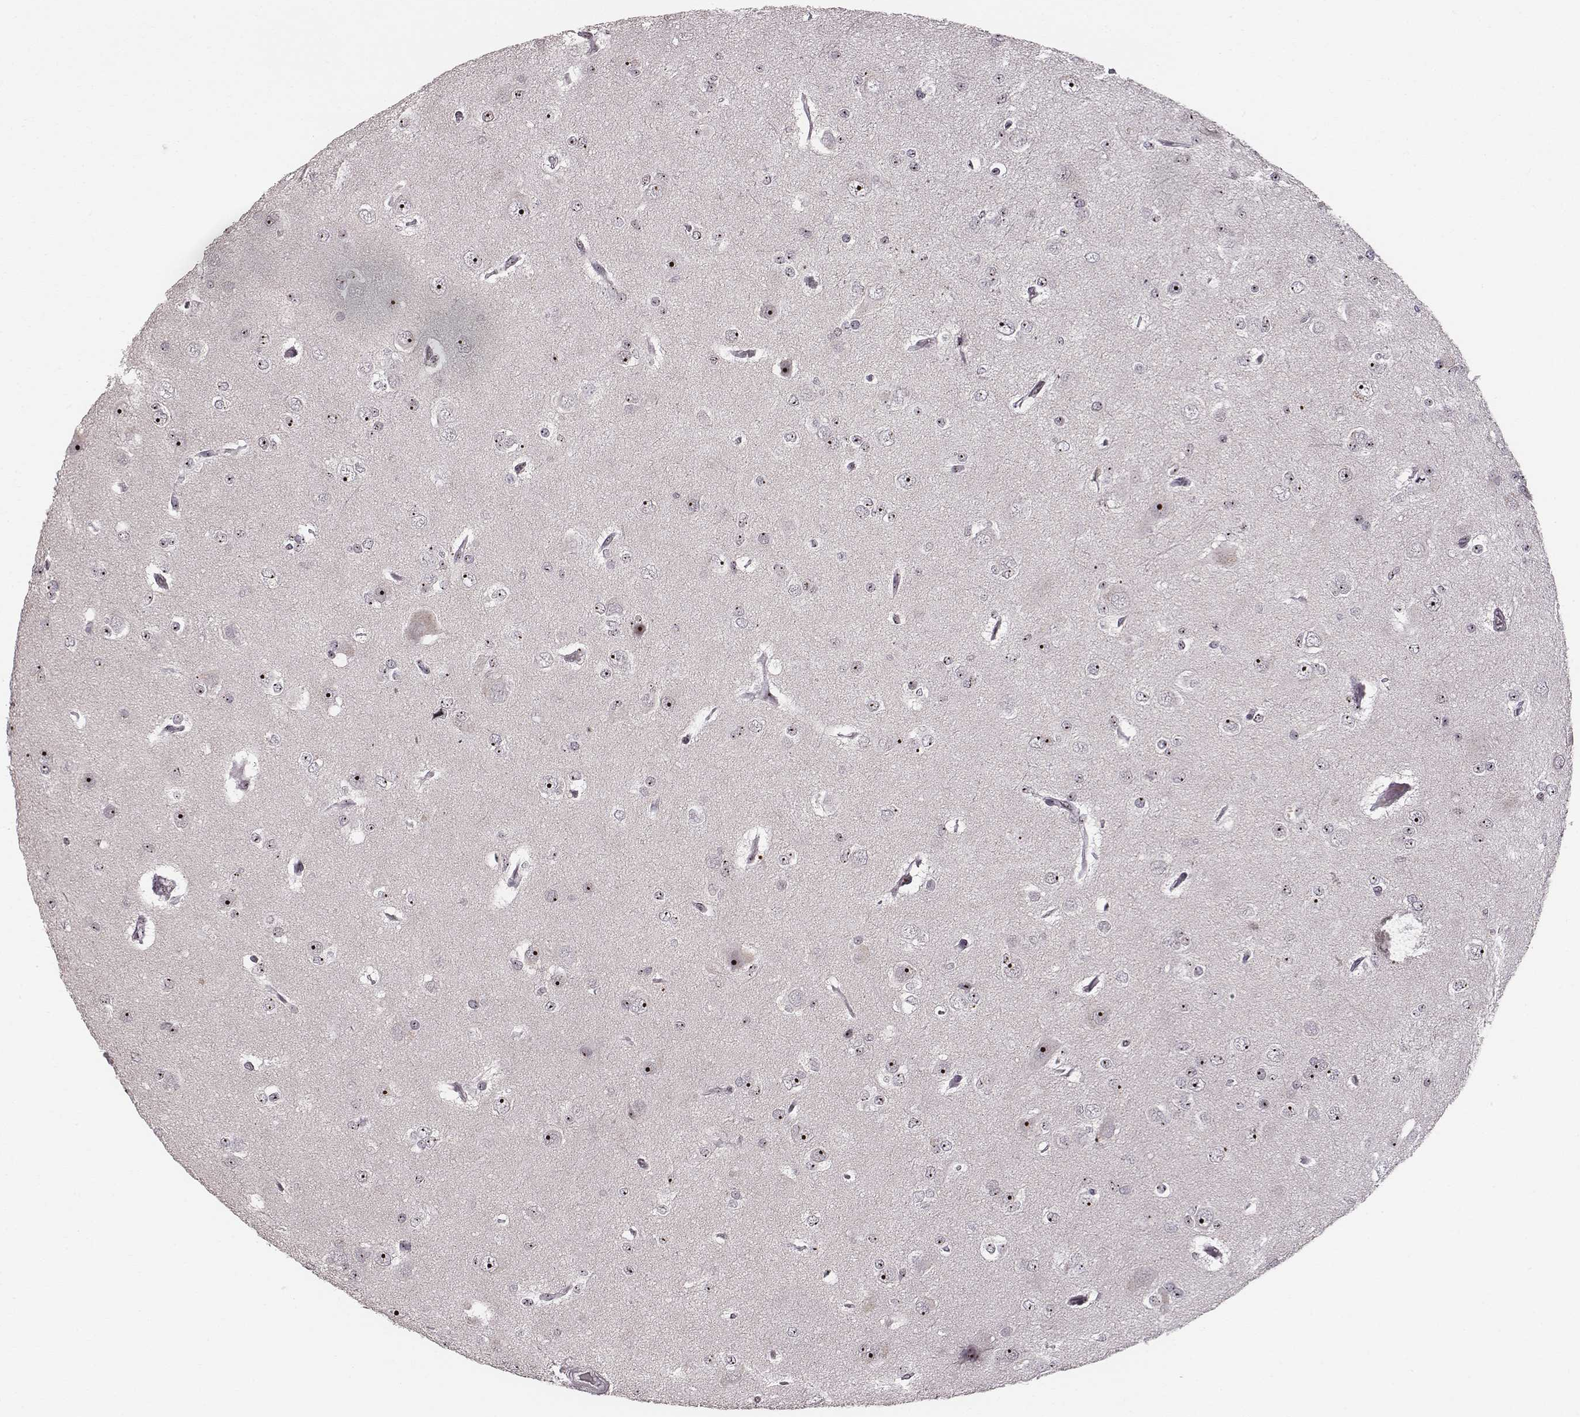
{"staining": {"intensity": "moderate", "quantity": ">75%", "location": "nuclear"}, "tissue": "glioma", "cell_type": "Tumor cells", "image_type": "cancer", "snomed": [{"axis": "morphology", "description": "Glioma, malignant, Low grade"}, {"axis": "topography", "description": "Brain"}], "caption": "A brown stain highlights moderate nuclear staining of a protein in malignant glioma (low-grade) tumor cells.", "gene": "NOP56", "patient": {"sex": "male", "age": 27}}